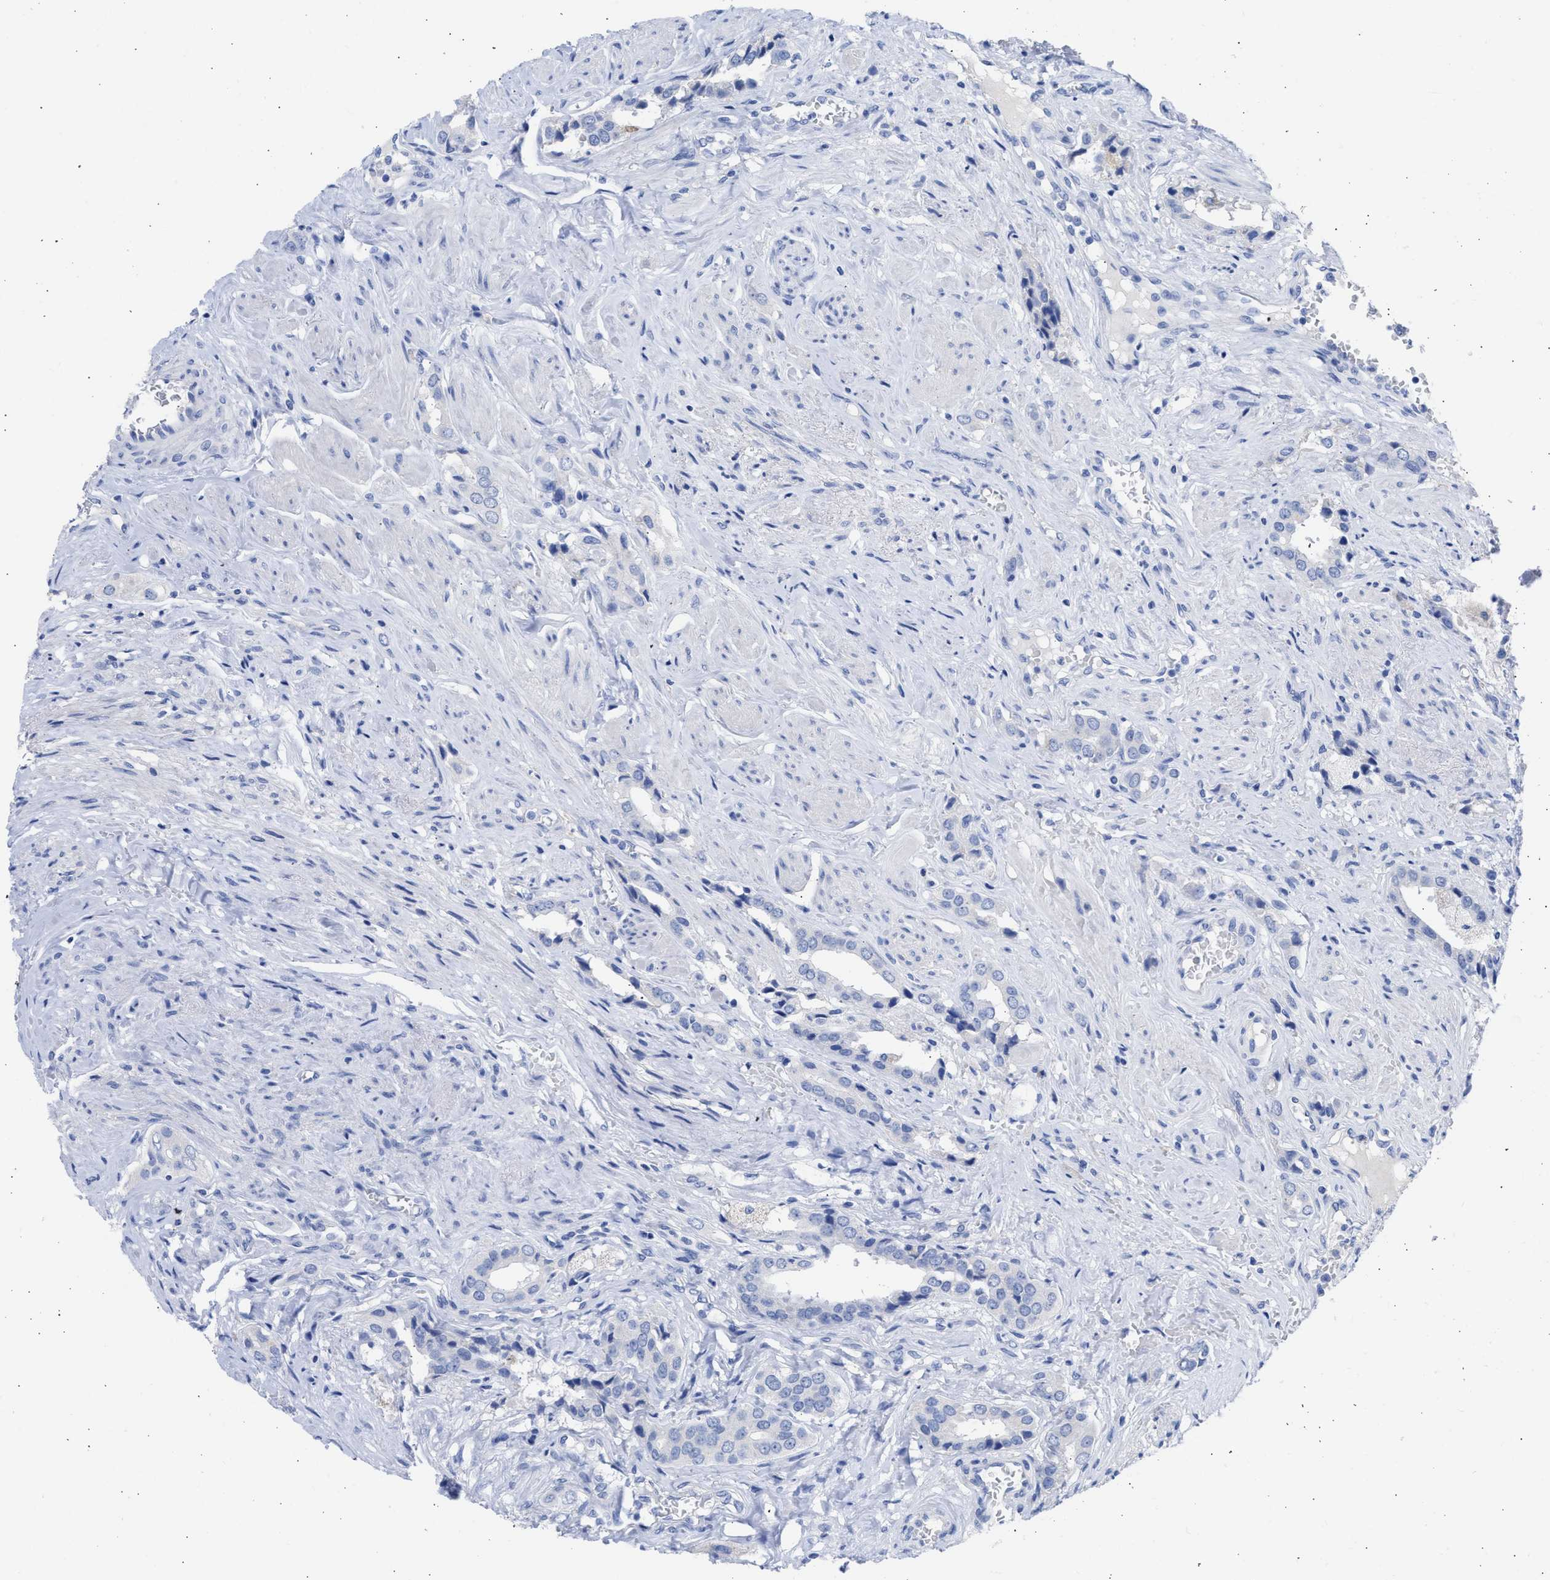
{"staining": {"intensity": "negative", "quantity": "none", "location": "none"}, "tissue": "prostate cancer", "cell_type": "Tumor cells", "image_type": "cancer", "snomed": [{"axis": "morphology", "description": "Adenocarcinoma, High grade"}, {"axis": "topography", "description": "Prostate"}], "caption": "Immunohistochemistry image of prostate cancer stained for a protein (brown), which displays no expression in tumor cells.", "gene": "RSPH1", "patient": {"sex": "male", "age": 52}}